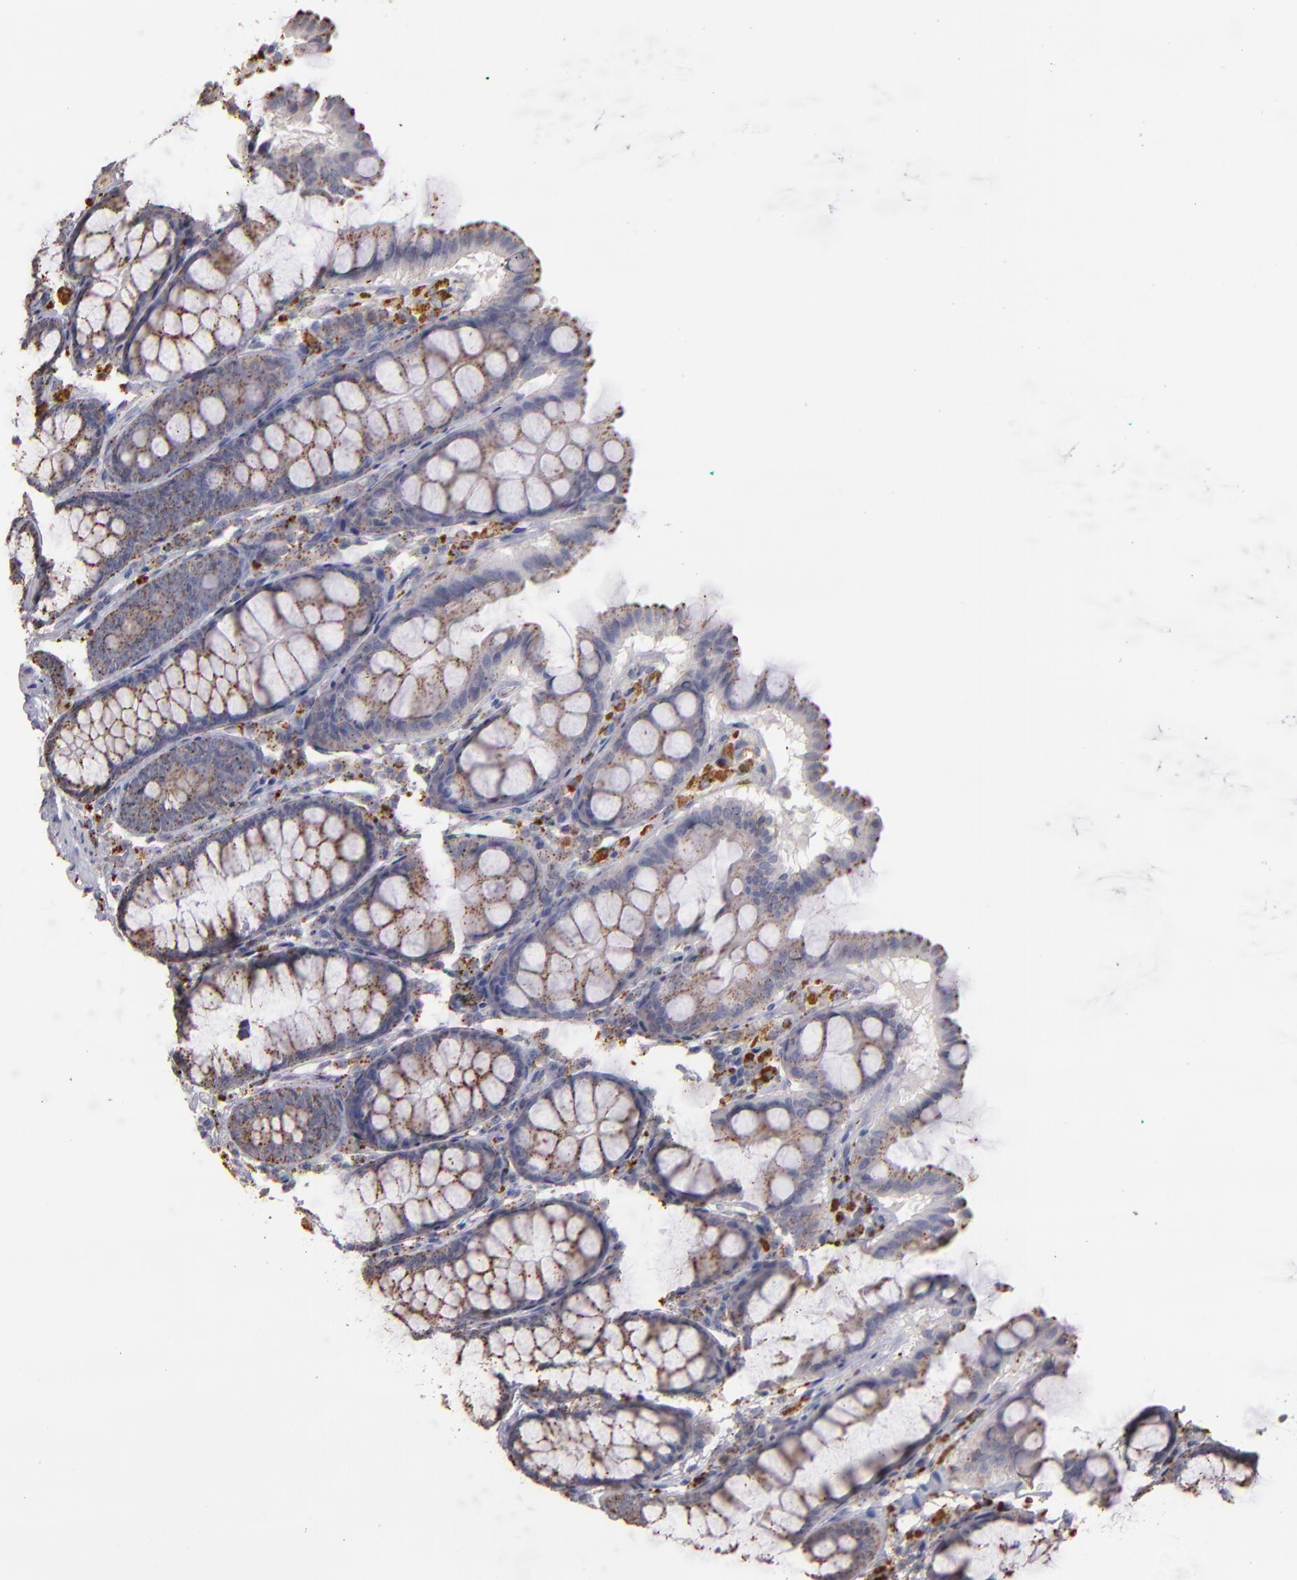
{"staining": {"intensity": "negative", "quantity": "none", "location": "none"}, "tissue": "colon", "cell_type": "Endothelial cells", "image_type": "normal", "snomed": [{"axis": "morphology", "description": "Normal tissue, NOS"}, {"axis": "topography", "description": "Colon"}], "caption": "Normal colon was stained to show a protein in brown. There is no significant expression in endothelial cells.", "gene": "TRAF1", "patient": {"sex": "female", "age": 61}}